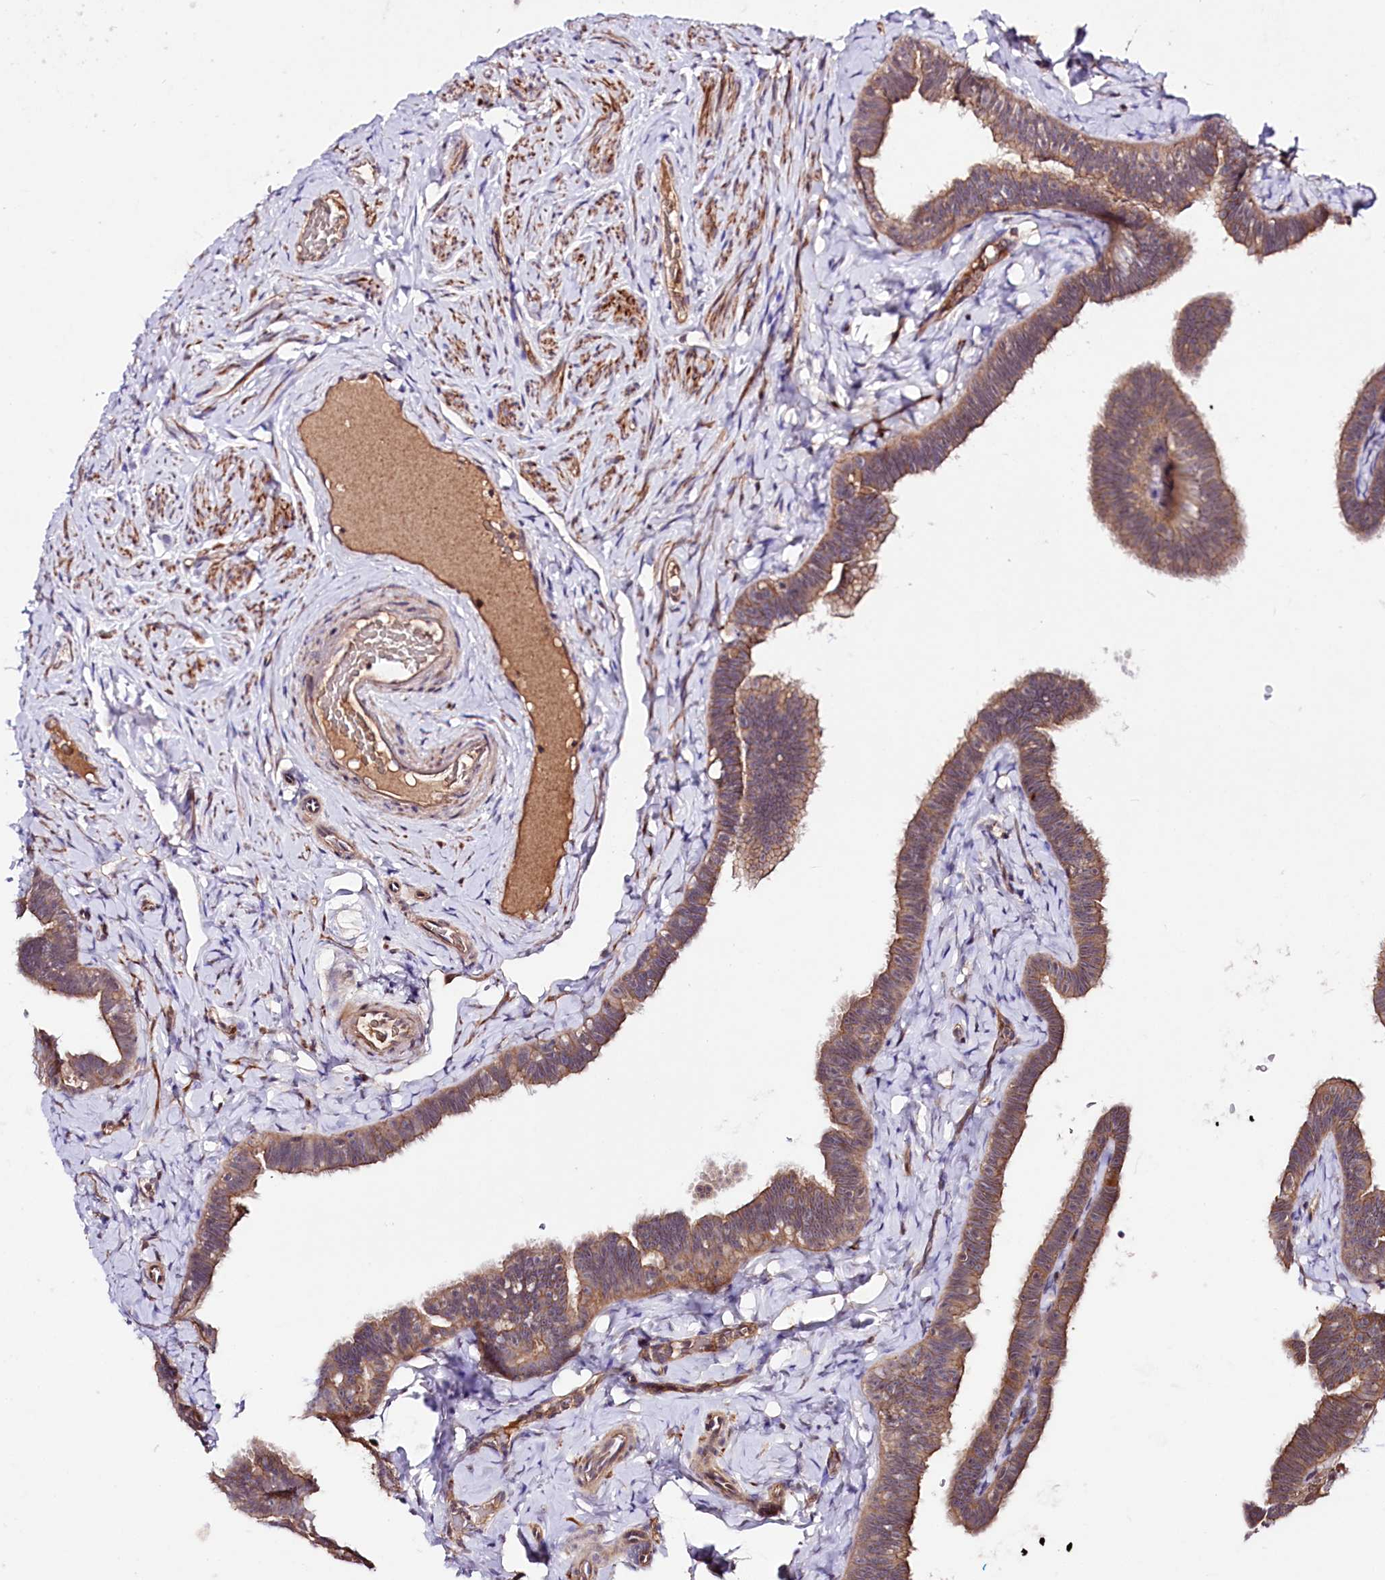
{"staining": {"intensity": "moderate", "quantity": ">75%", "location": "cytoplasmic/membranous"}, "tissue": "fallopian tube", "cell_type": "Glandular cells", "image_type": "normal", "snomed": [{"axis": "morphology", "description": "Normal tissue, NOS"}, {"axis": "topography", "description": "Fallopian tube"}], "caption": "Immunohistochemical staining of unremarkable fallopian tube reveals moderate cytoplasmic/membranous protein staining in about >75% of glandular cells.", "gene": "TAFAZZIN", "patient": {"sex": "female", "age": 65}}